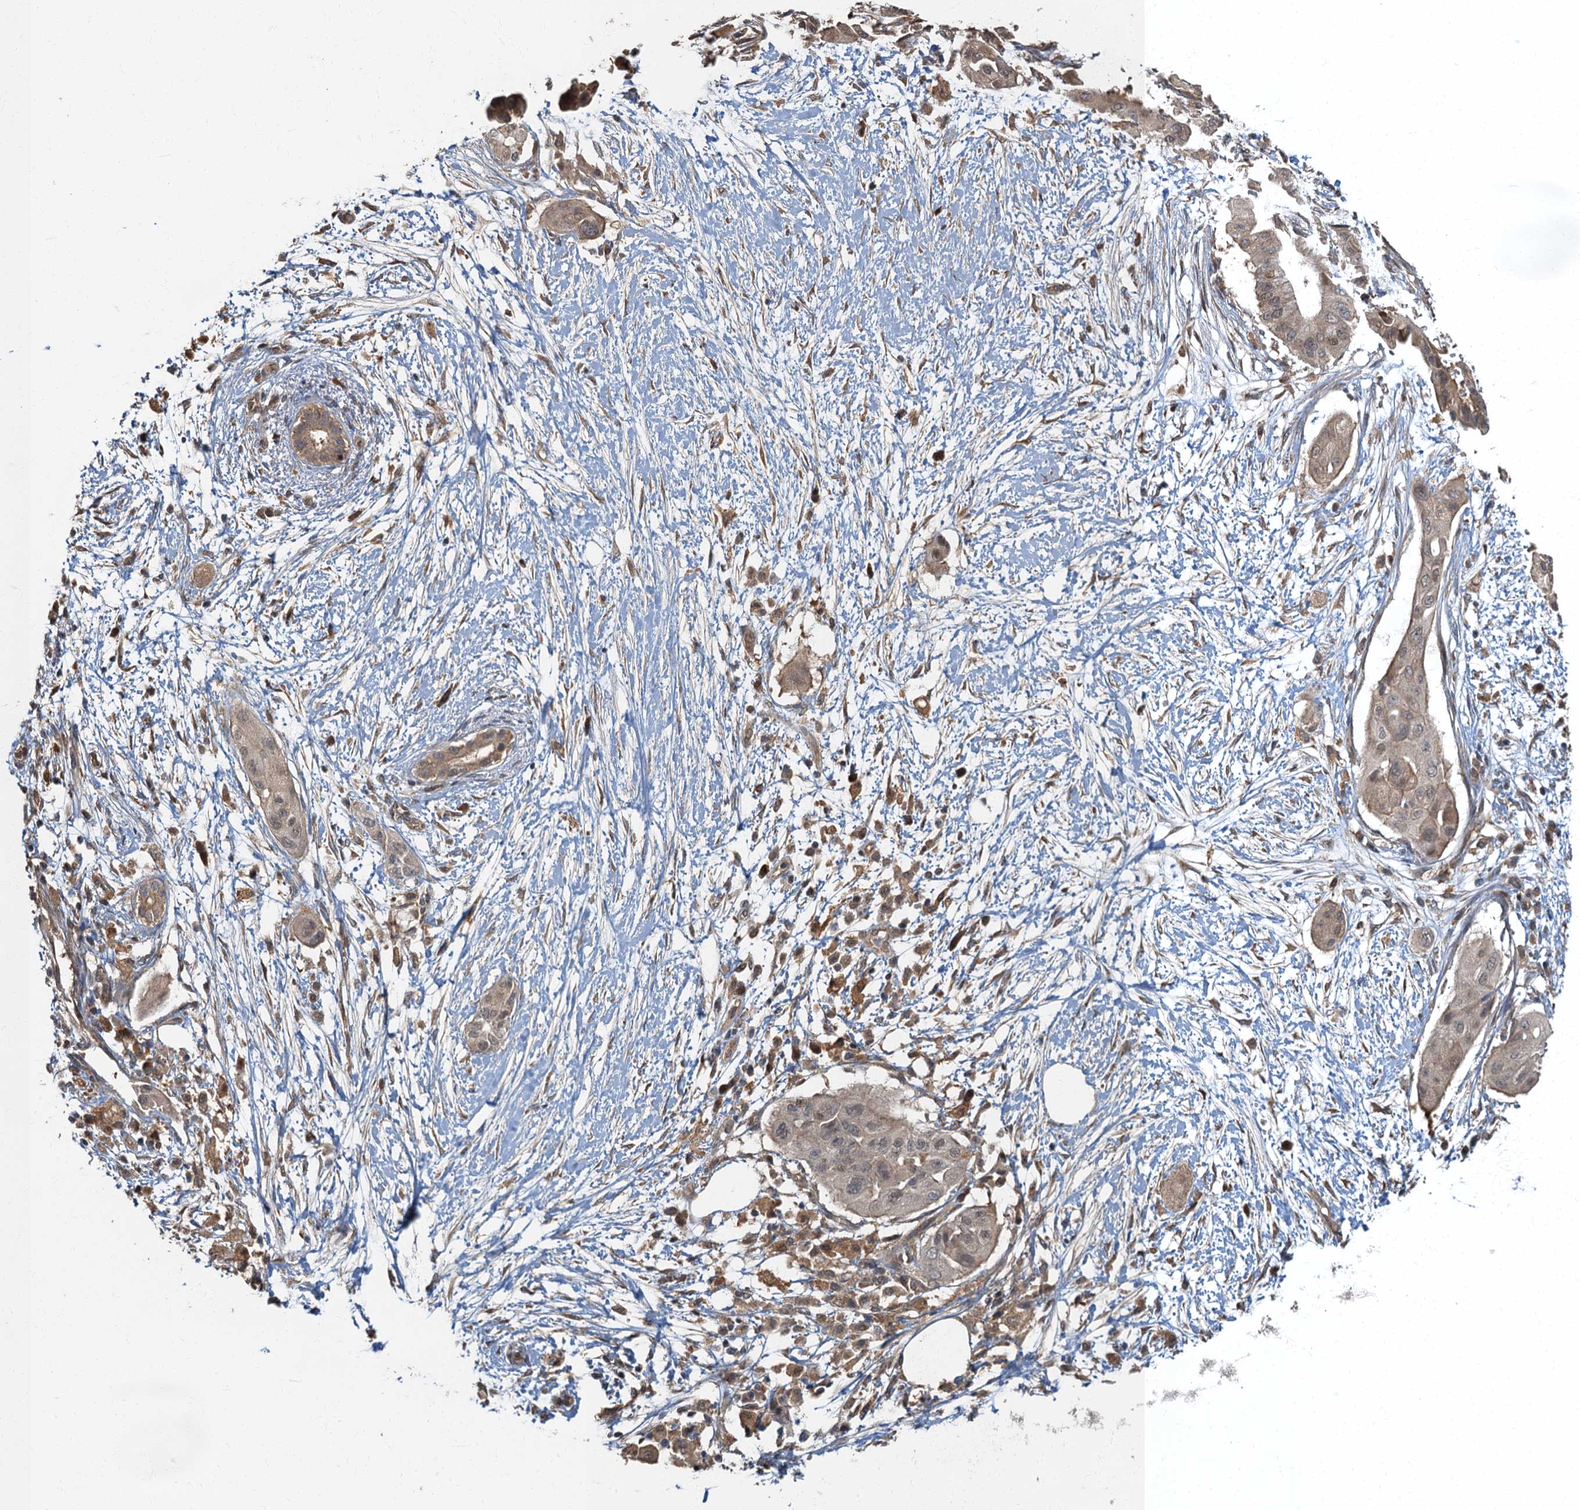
{"staining": {"intensity": "weak", "quantity": "25%-75%", "location": "cytoplasmic/membranous,nuclear"}, "tissue": "pancreatic cancer", "cell_type": "Tumor cells", "image_type": "cancer", "snomed": [{"axis": "morphology", "description": "Adenocarcinoma, NOS"}, {"axis": "topography", "description": "Pancreas"}], "caption": "Immunohistochemical staining of human pancreatic adenocarcinoma exhibits low levels of weak cytoplasmic/membranous and nuclear positivity in approximately 25%-75% of tumor cells. (brown staining indicates protein expression, while blue staining denotes nuclei).", "gene": "TBCK", "patient": {"sex": "male", "age": 68}}